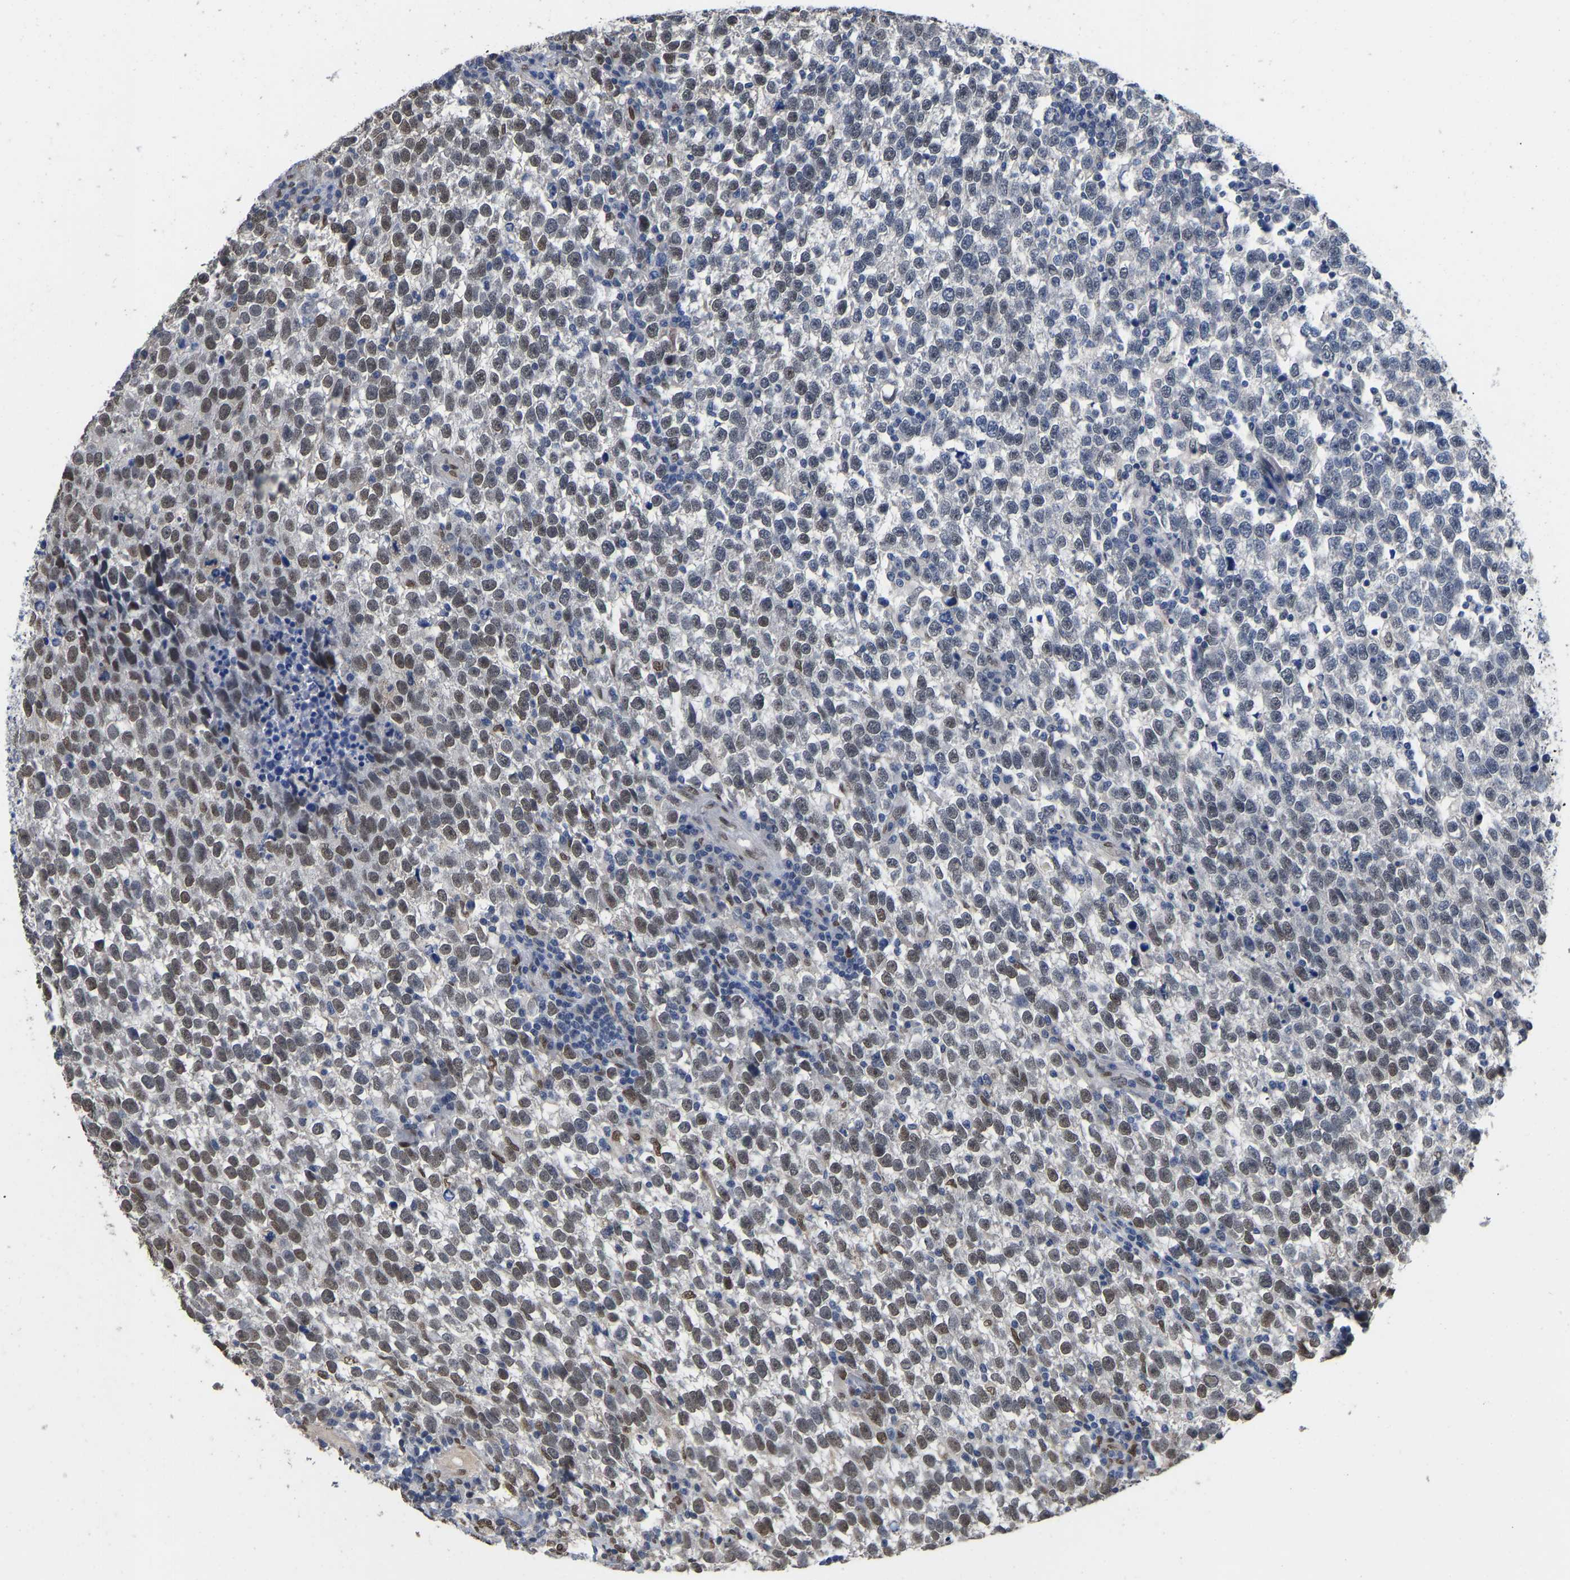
{"staining": {"intensity": "moderate", "quantity": "25%-75%", "location": "nuclear"}, "tissue": "testis cancer", "cell_type": "Tumor cells", "image_type": "cancer", "snomed": [{"axis": "morphology", "description": "Normal tissue, NOS"}, {"axis": "morphology", "description": "Seminoma, NOS"}, {"axis": "topography", "description": "Testis"}], "caption": "Immunohistochemistry (DAB) staining of human testis cancer displays moderate nuclear protein staining in about 25%-75% of tumor cells. The protein of interest is shown in brown color, while the nuclei are stained blue.", "gene": "QKI", "patient": {"sex": "male", "age": 43}}